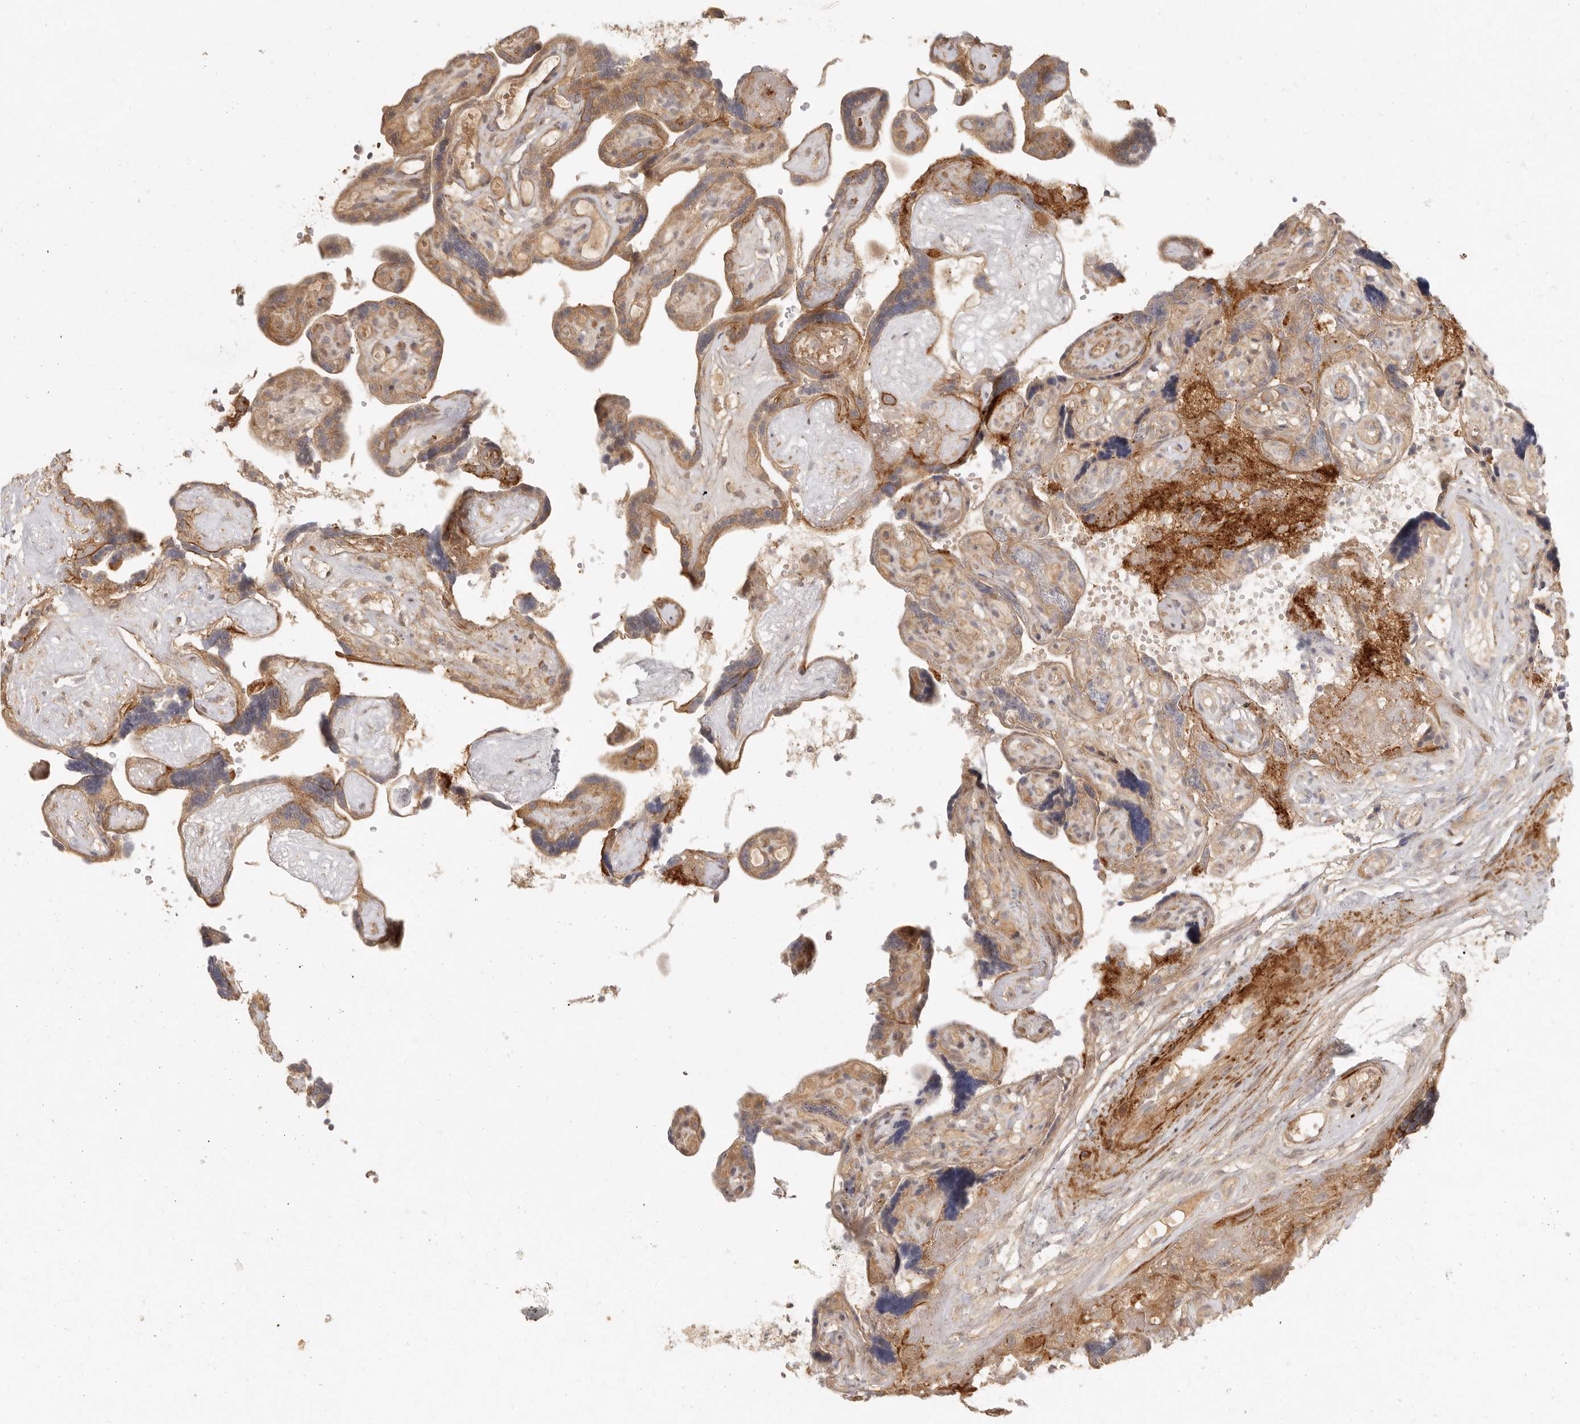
{"staining": {"intensity": "moderate", "quantity": ">75%", "location": "cytoplasmic/membranous"}, "tissue": "placenta", "cell_type": "Decidual cells", "image_type": "normal", "snomed": [{"axis": "morphology", "description": "Normal tissue, NOS"}, {"axis": "topography", "description": "Placenta"}], "caption": "Immunohistochemistry (IHC) of benign human placenta shows medium levels of moderate cytoplasmic/membranous expression in about >75% of decidual cells.", "gene": "VIPR1", "patient": {"sex": "female", "age": 30}}